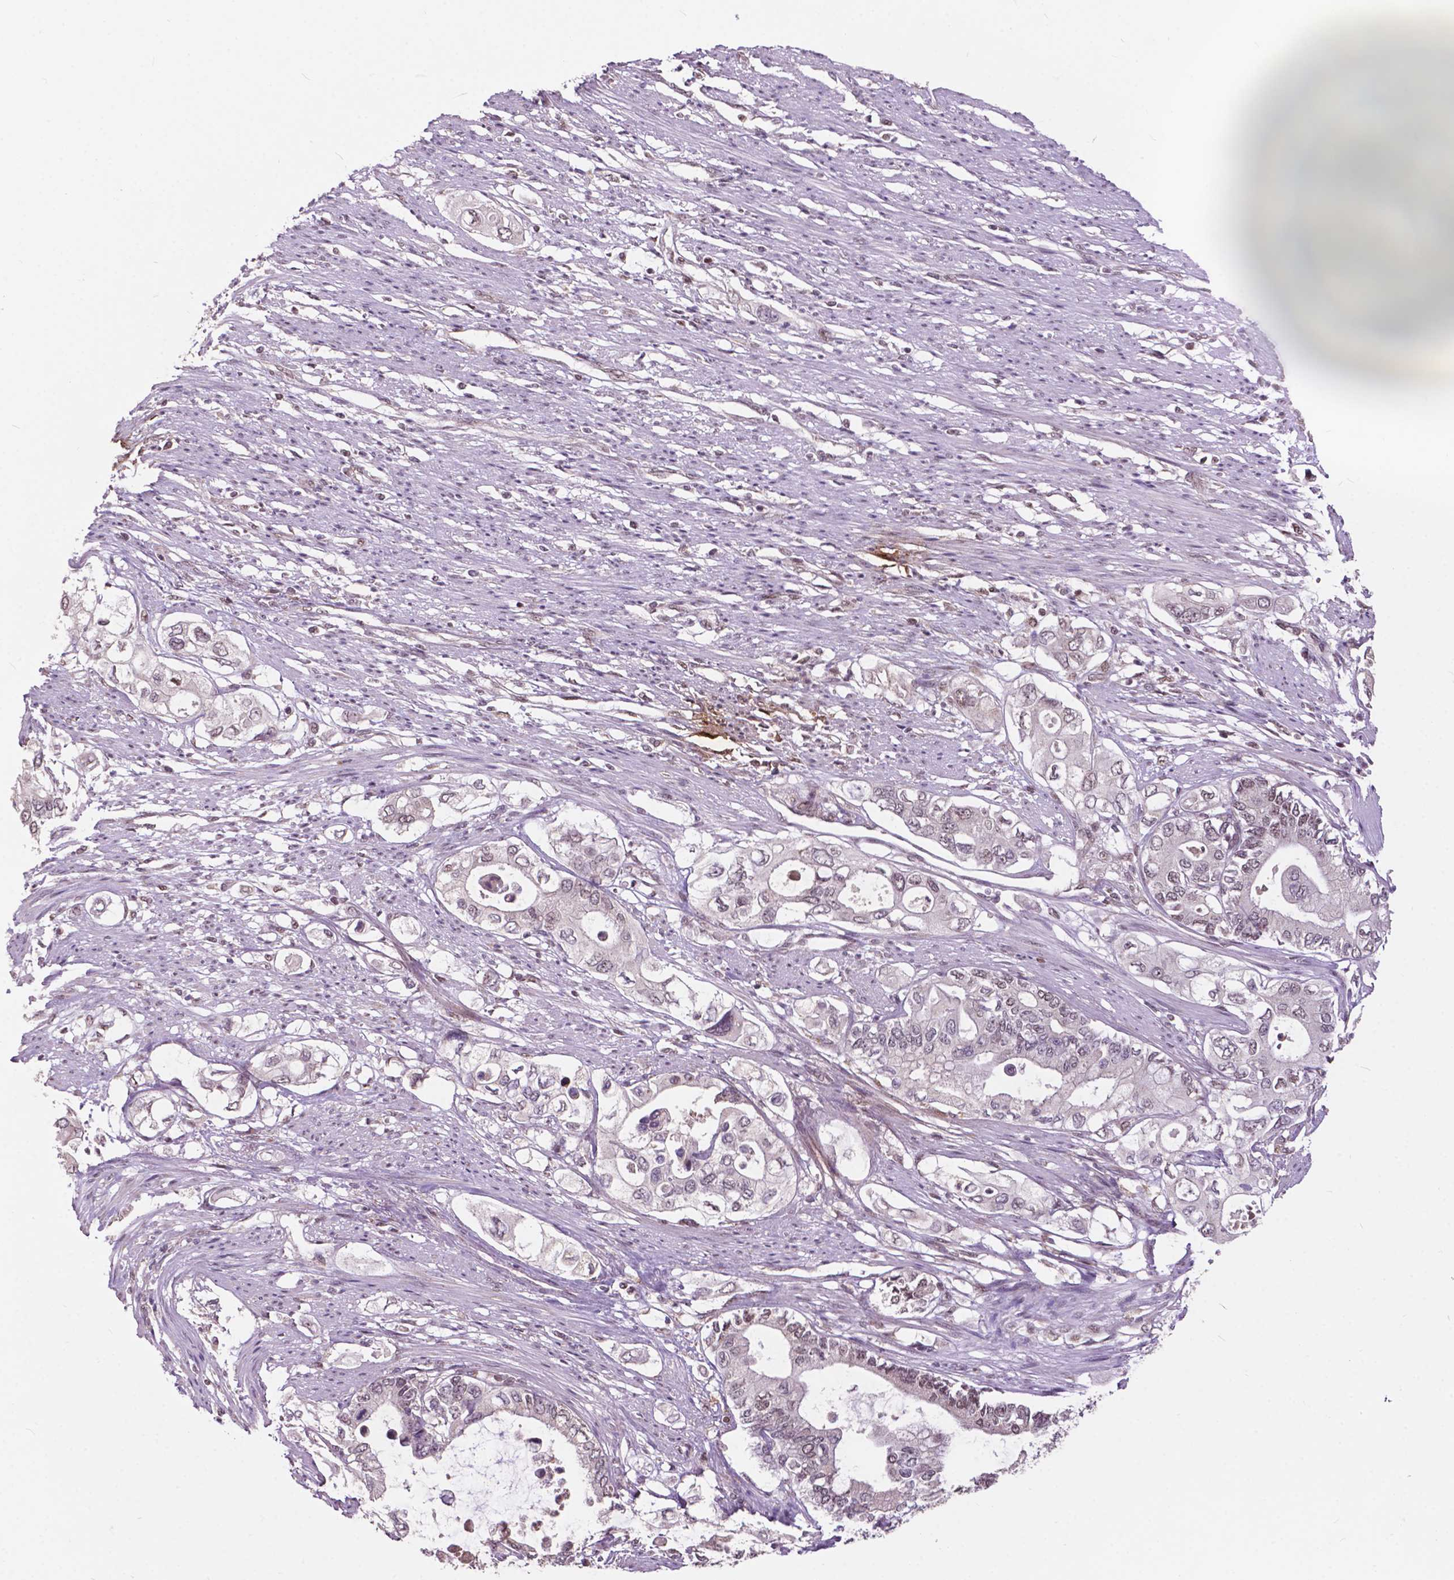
{"staining": {"intensity": "weak", "quantity": "<25%", "location": "nuclear"}, "tissue": "pancreatic cancer", "cell_type": "Tumor cells", "image_type": "cancer", "snomed": [{"axis": "morphology", "description": "Adenocarcinoma, NOS"}, {"axis": "topography", "description": "Pancreas"}], "caption": "Tumor cells show no significant protein expression in pancreatic cancer.", "gene": "MSH2", "patient": {"sex": "female", "age": 63}}